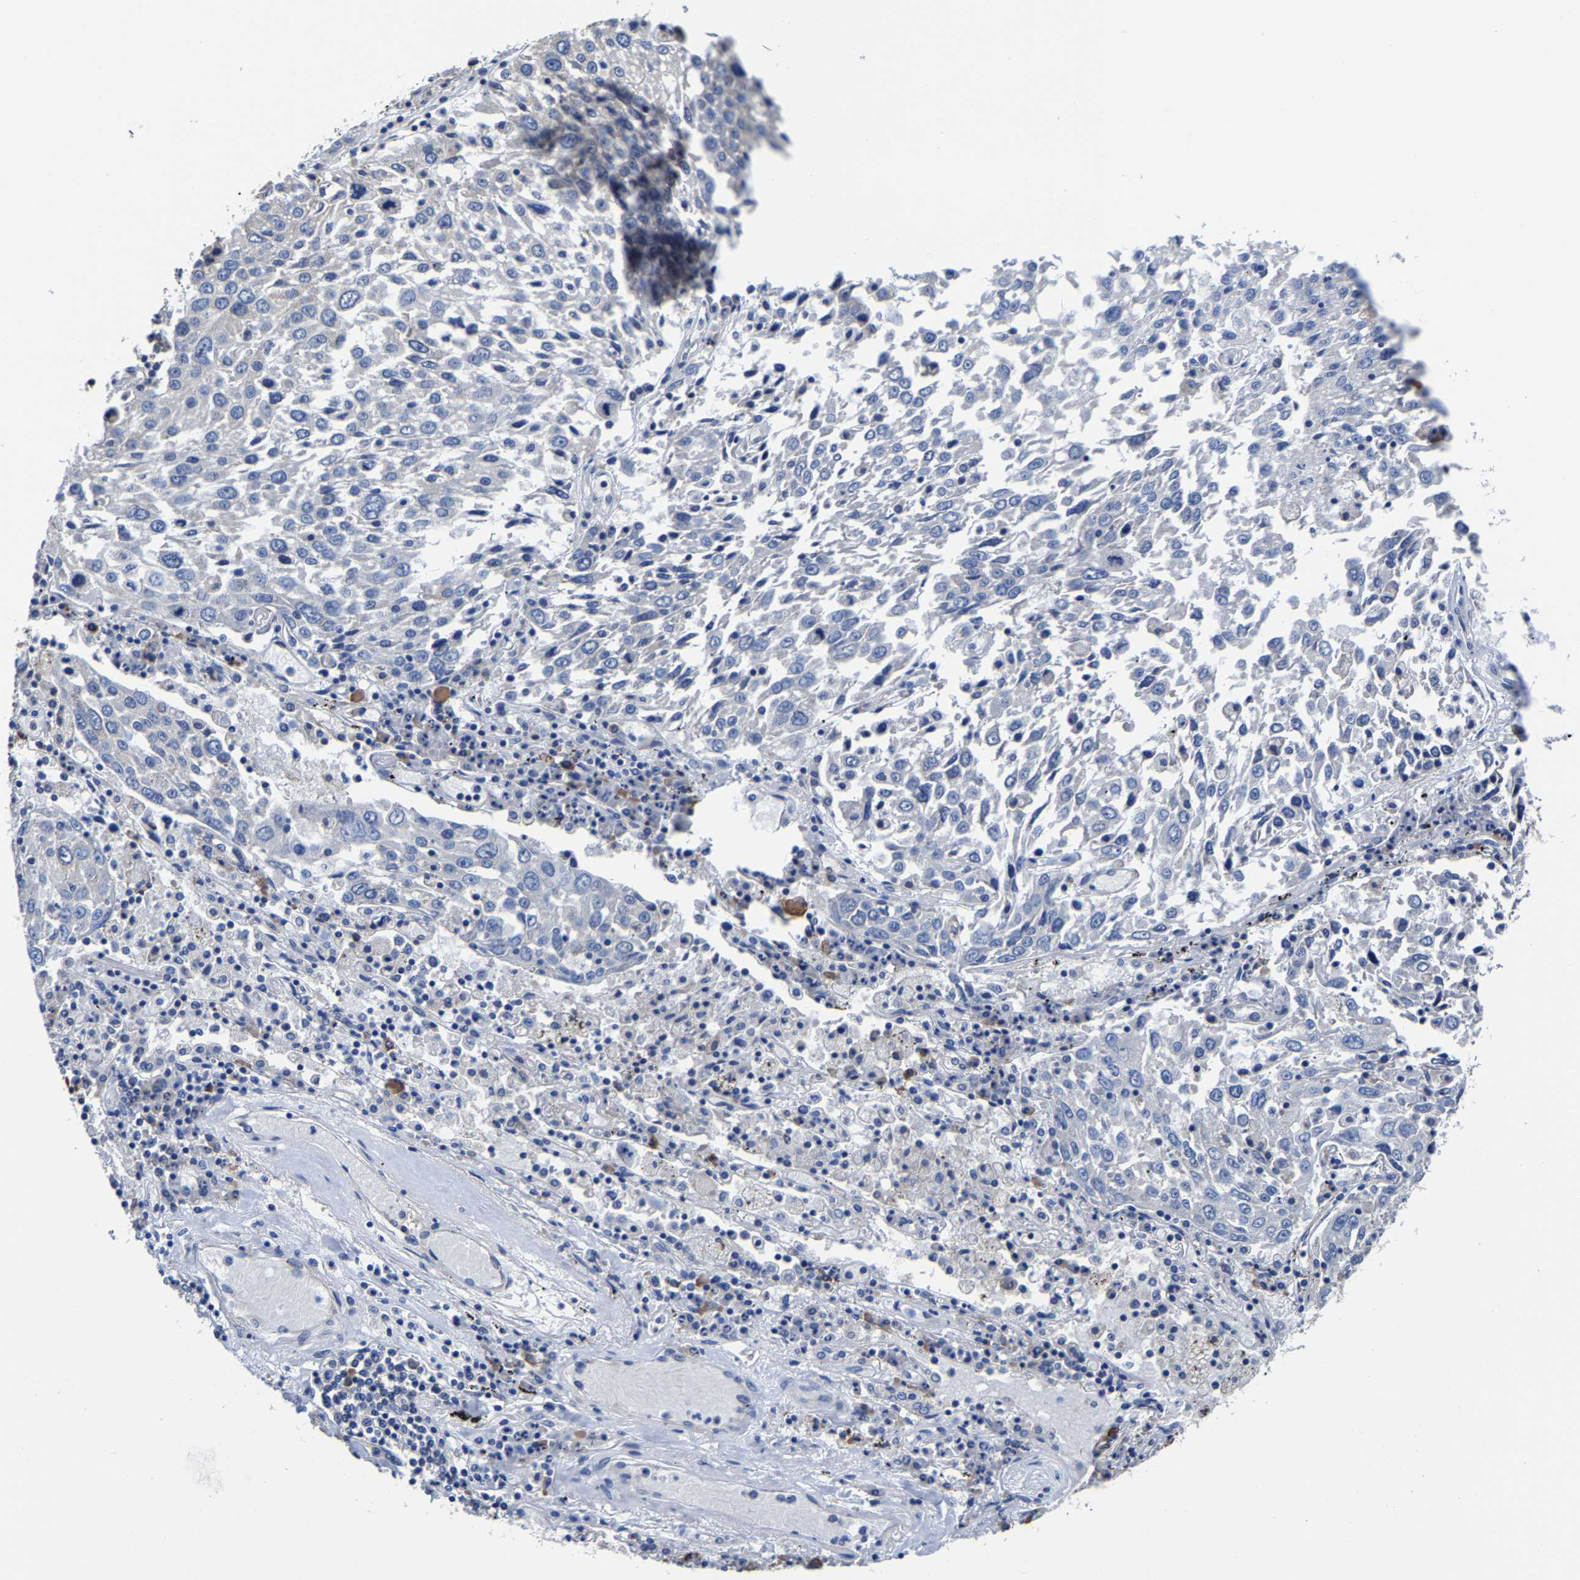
{"staining": {"intensity": "negative", "quantity": "none", "location": "none"}, "tissue": "lung cancer", "cell_type": "Tumor cells", "image_type": "cancer", "snomed": [{"axis": "morphology", "description": "Squamous cell carcinoma, NOS"}, {"axis": "topography", "description": "Lung"}], "caption": "The image shows no significant positivity in tumor cells of lung cancer. The staining was performed using DAB to visualize the protein expression in brown, while the nuclei were stained in blue with hematoxylin (Magnification: 20x).", "gene": "SRPK2", "patient": {"sex": "male", "age": 65}}